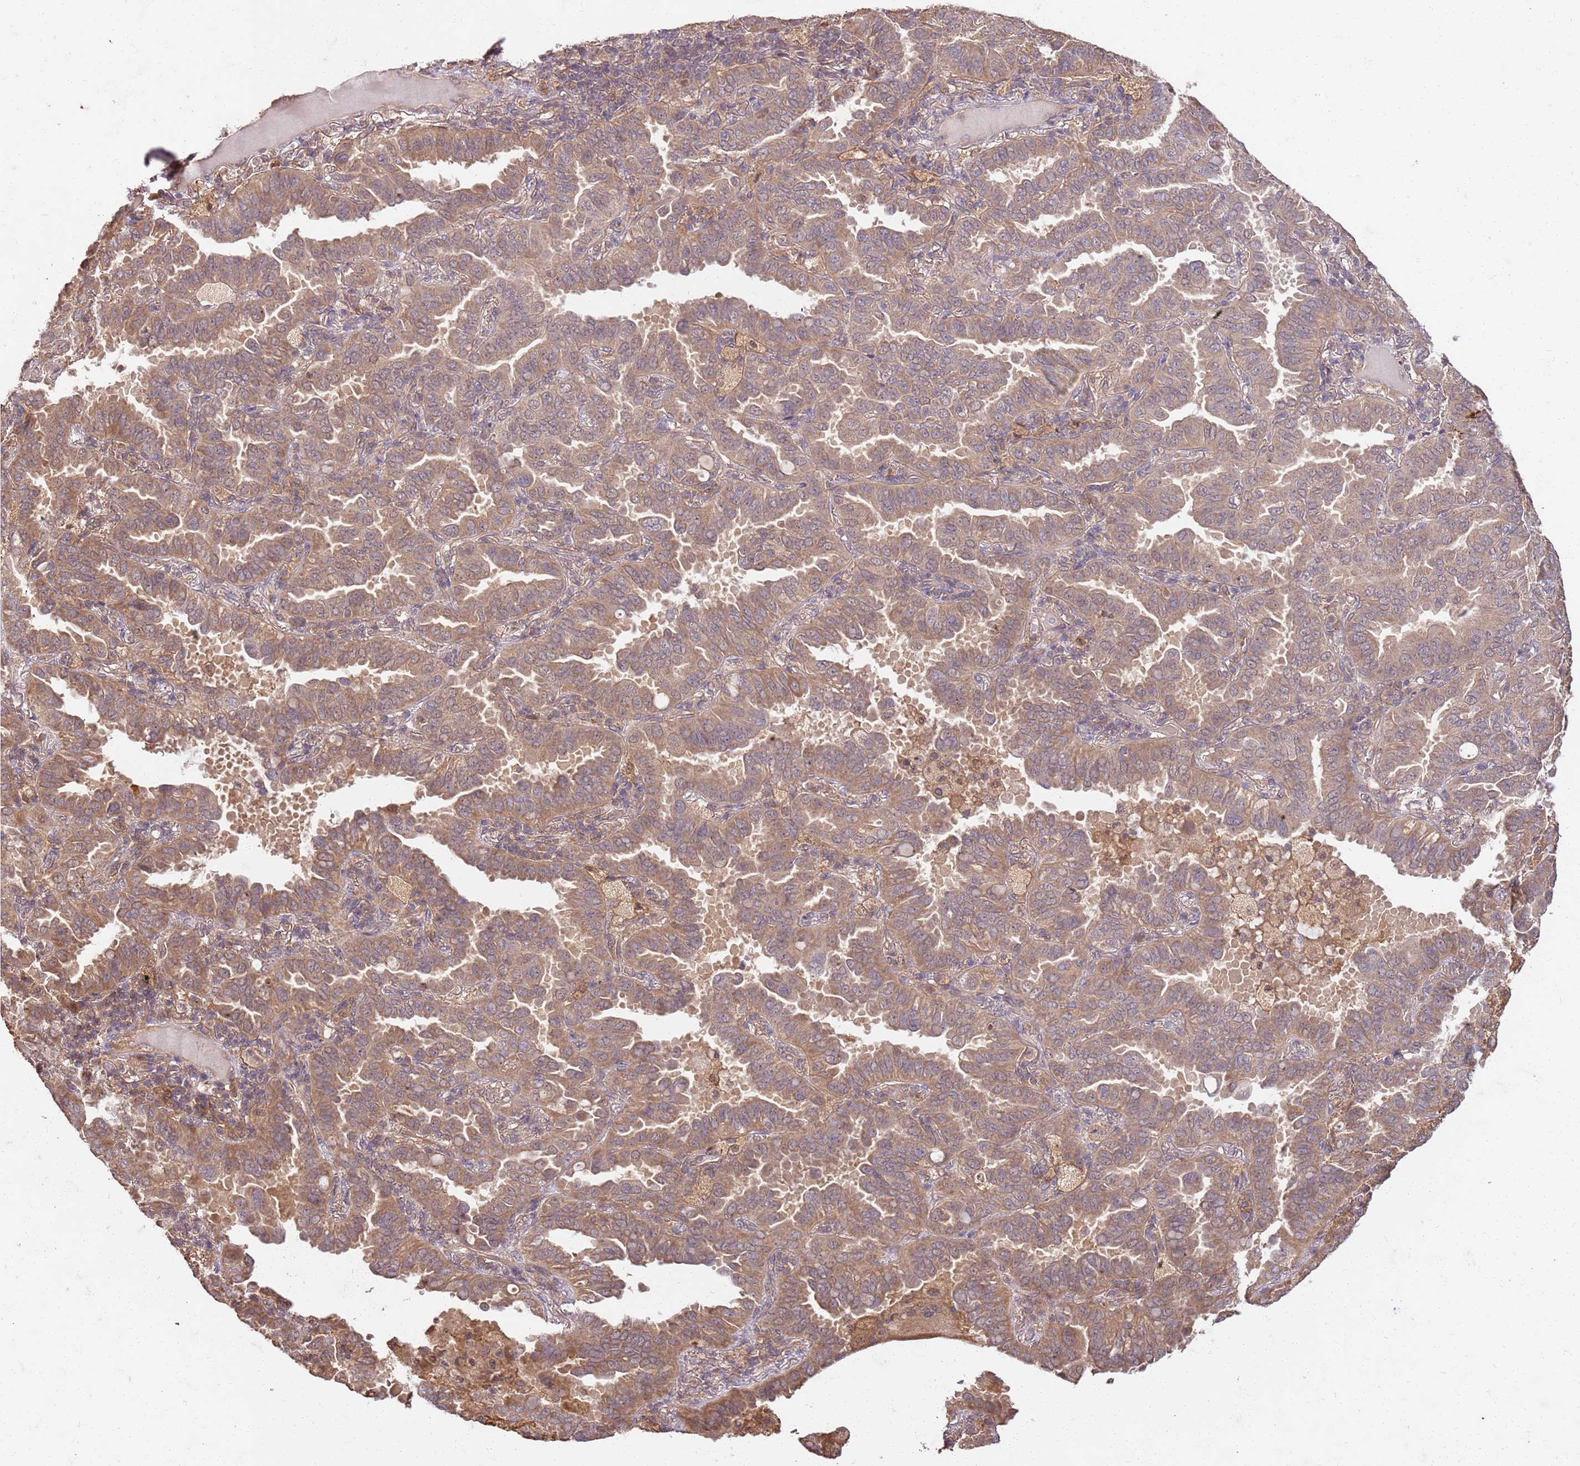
{"staining": {"intensity": "moderate", "quantity": "25%-75%", "location": "cytoplasmic/membranous"}, "tissue": "lung cancer", "cell_type": "Tumor cells", "image_type": "cancer", "snomed": [{"axis": "morphology", "description": "Adenocarcinoma, NOS"}, {"axis": "topography", "description": "Lung"}], "caption": "This image displays lung cancer stained with IHC to label a protein in brown. The cytoplasmic/membranous of tumor cells show moderate positivity for the protein. Nuclei are counter-stained blue.", "gene": "UBE3A", "patient": {"sex": "male", "age": 64}}